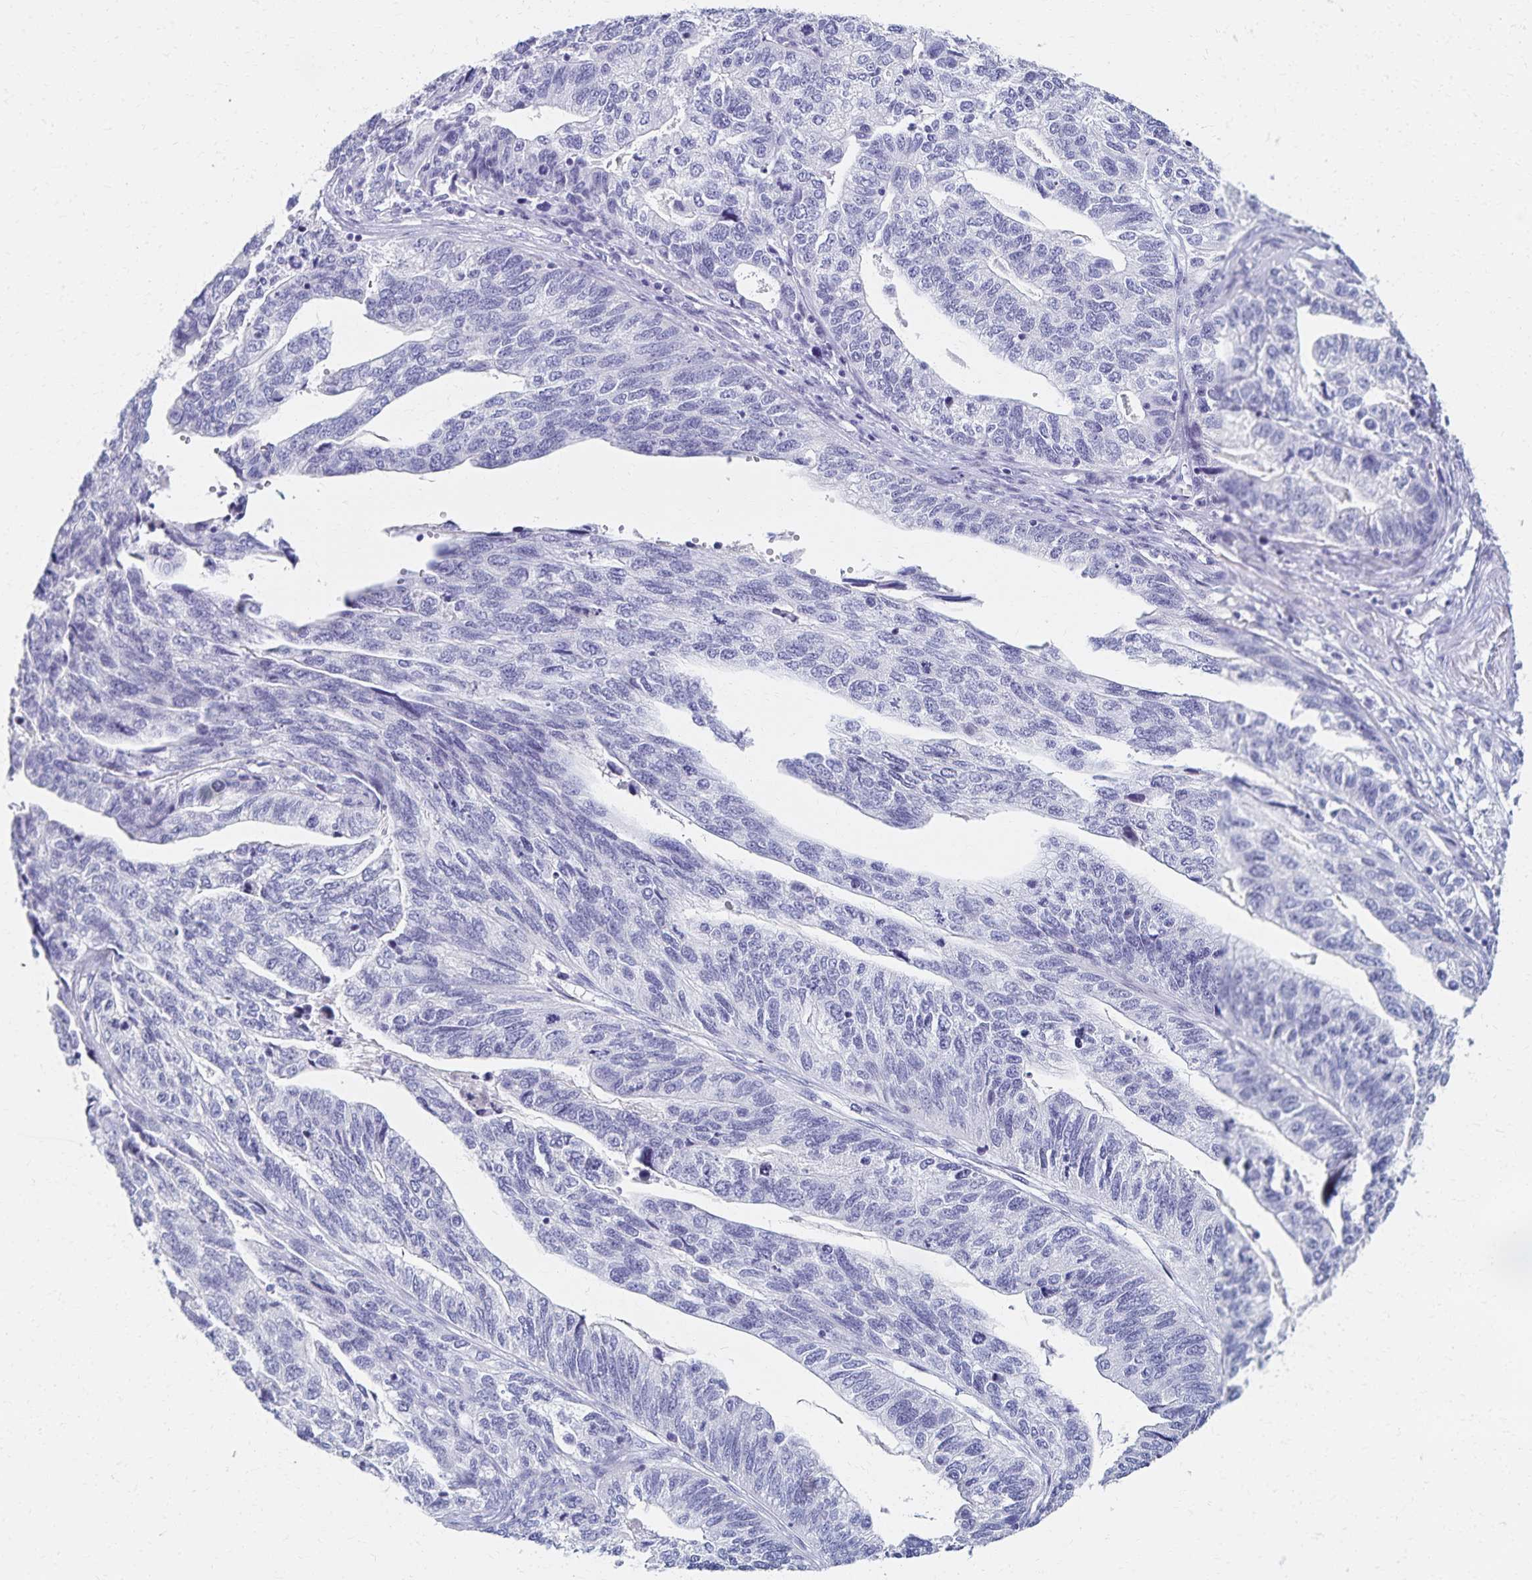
{"staining": {"intensity": "negative", "quantity": "none", "location": "none"}, "tissue": "stomach cancer", "cell_type": "Tumor cells", "image_type": "cancer", "snomed": [{"axis": "morphology", "description": "Adenocarcinoma, NOS"}, {"axis": "topography", "description": "Stomach, upper"}], "caption": "Immunohistochemistry (IHC) histopathology image of neoplastic tissue: human adenocarcinoma (stomach) stained with DAB (3,3'-diaminobenzidine) exhibits no significant protein staining in tumor cells. (Brightfield microscopy of DAB immunohistochemistry at high magnification).", "gene": "C2orf50", "patient": {"sex": "female", "age": 67}}